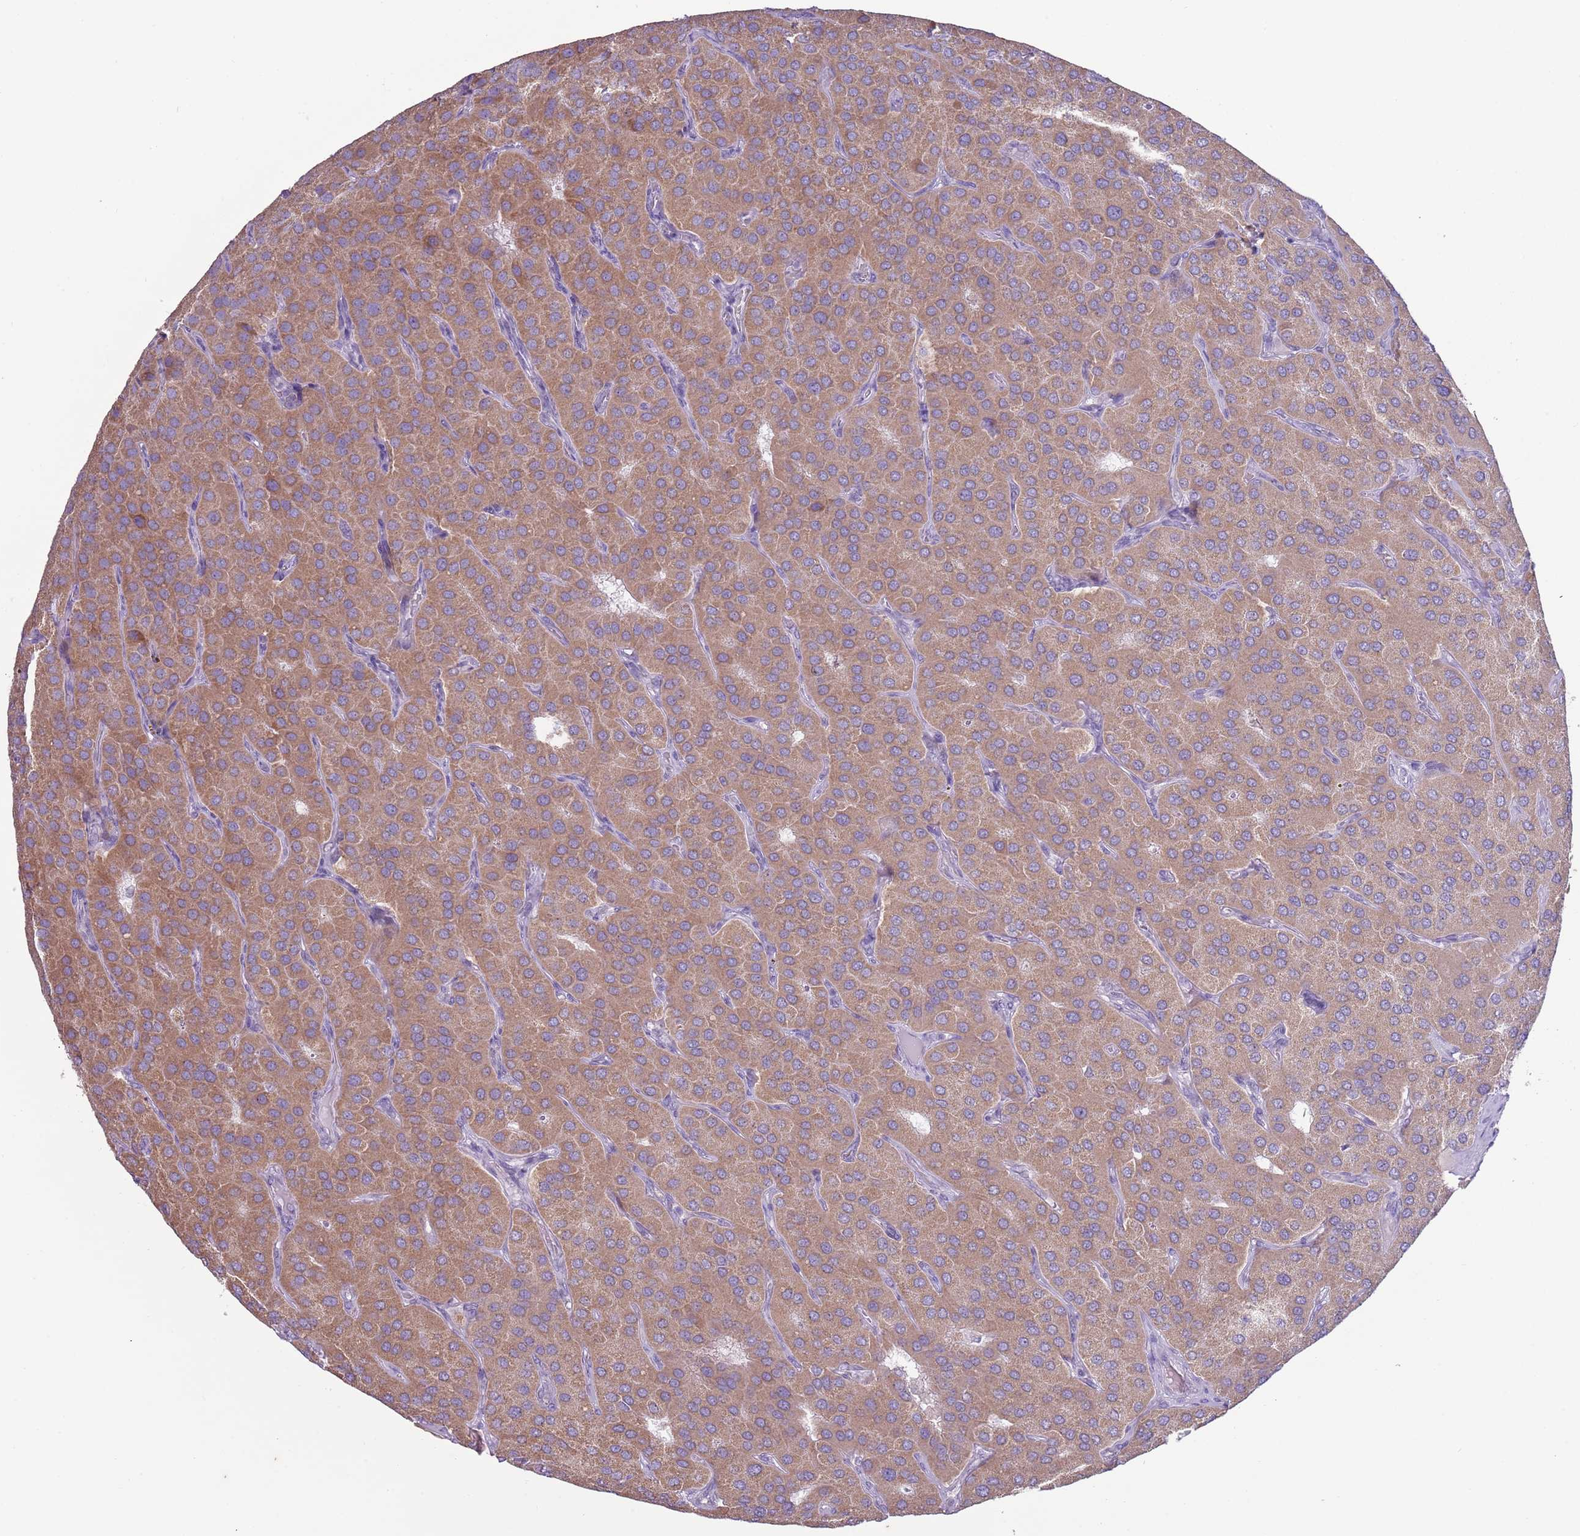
{"staining": {"intensity": "moderate", "quantity": ">75%", "location": "cytoplasmic/membranous"}, "tissue": "parathyroid gland", "cell_type": "Glandular cells", "image_type": "normal", "snomed": [{"axis": "morphology", "description": "Normal tissue, NOS"}, {"axis": "morphology", "description": "Adenoma, NOS"}, {"axis": "topography", "description": "Parathyroid gland"}], "caption": "A high-resolution micrograph shows IHC staining of benign parathyroid gland, which reveals moderate cytoplasmic/membranous expression in about >75% of glandular cells.", "gene": "SYS1", "patient": {"sex": "female", "age": 86}}